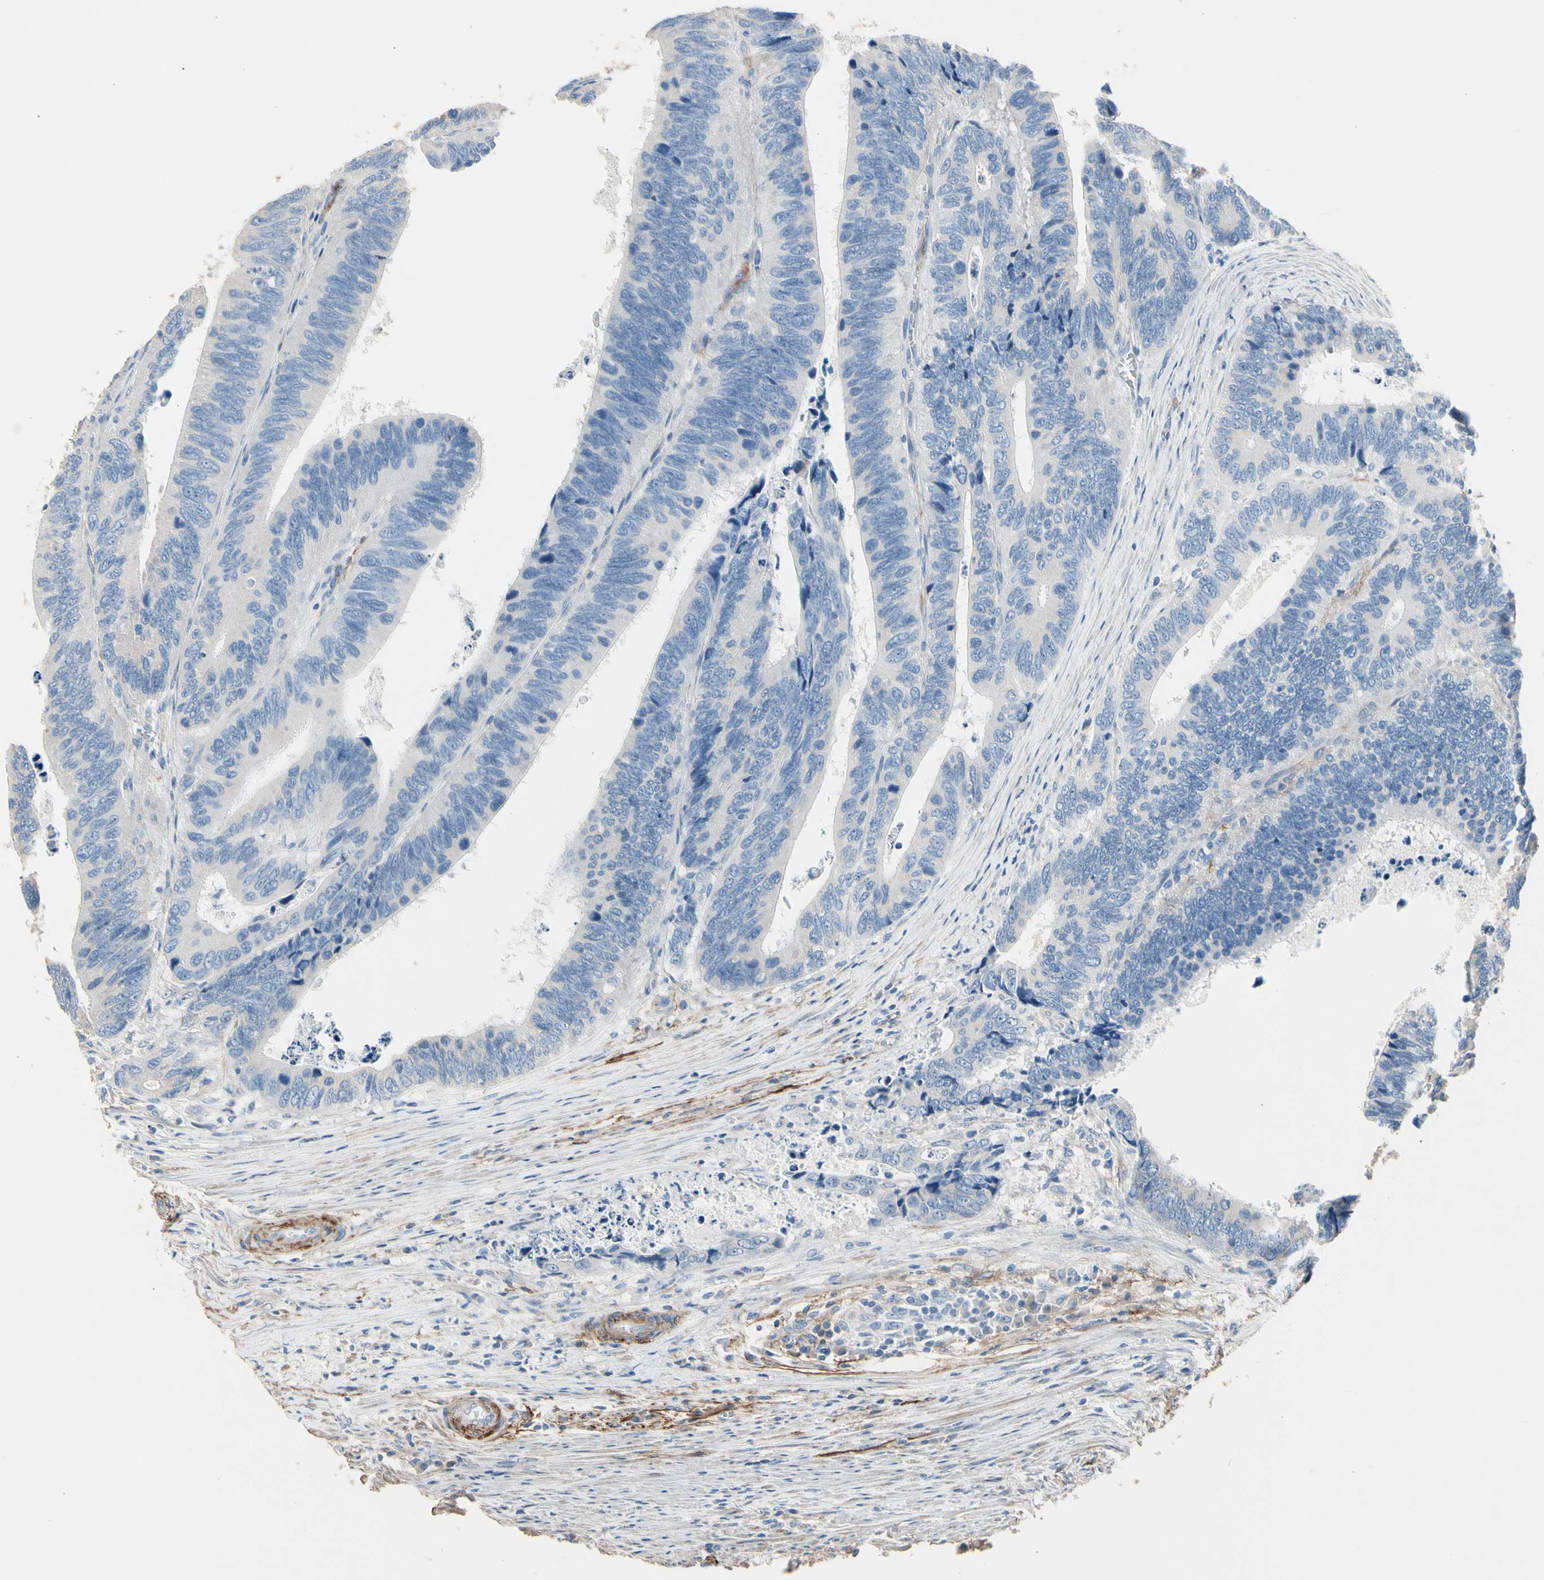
{"staining": {"intensity": "weak", "quantity": "<25%", "location": "cytoplasmic/membranous"}, "tissue": "colorectal cancer", "cell_type": "Tumor cells", "image_type": "cancer", "snomed": [{"axis": "morphology", "description": "Adenocarcinoma, NOS"}, {"axis": "topography", "description": "Colon"}], "caption": "Immunohistochemical staining of colorectal cancer exhibits no significant staining in tumor cells.", "gene": "SUSD2", "patient": {"sex": "male", "age": 72}}